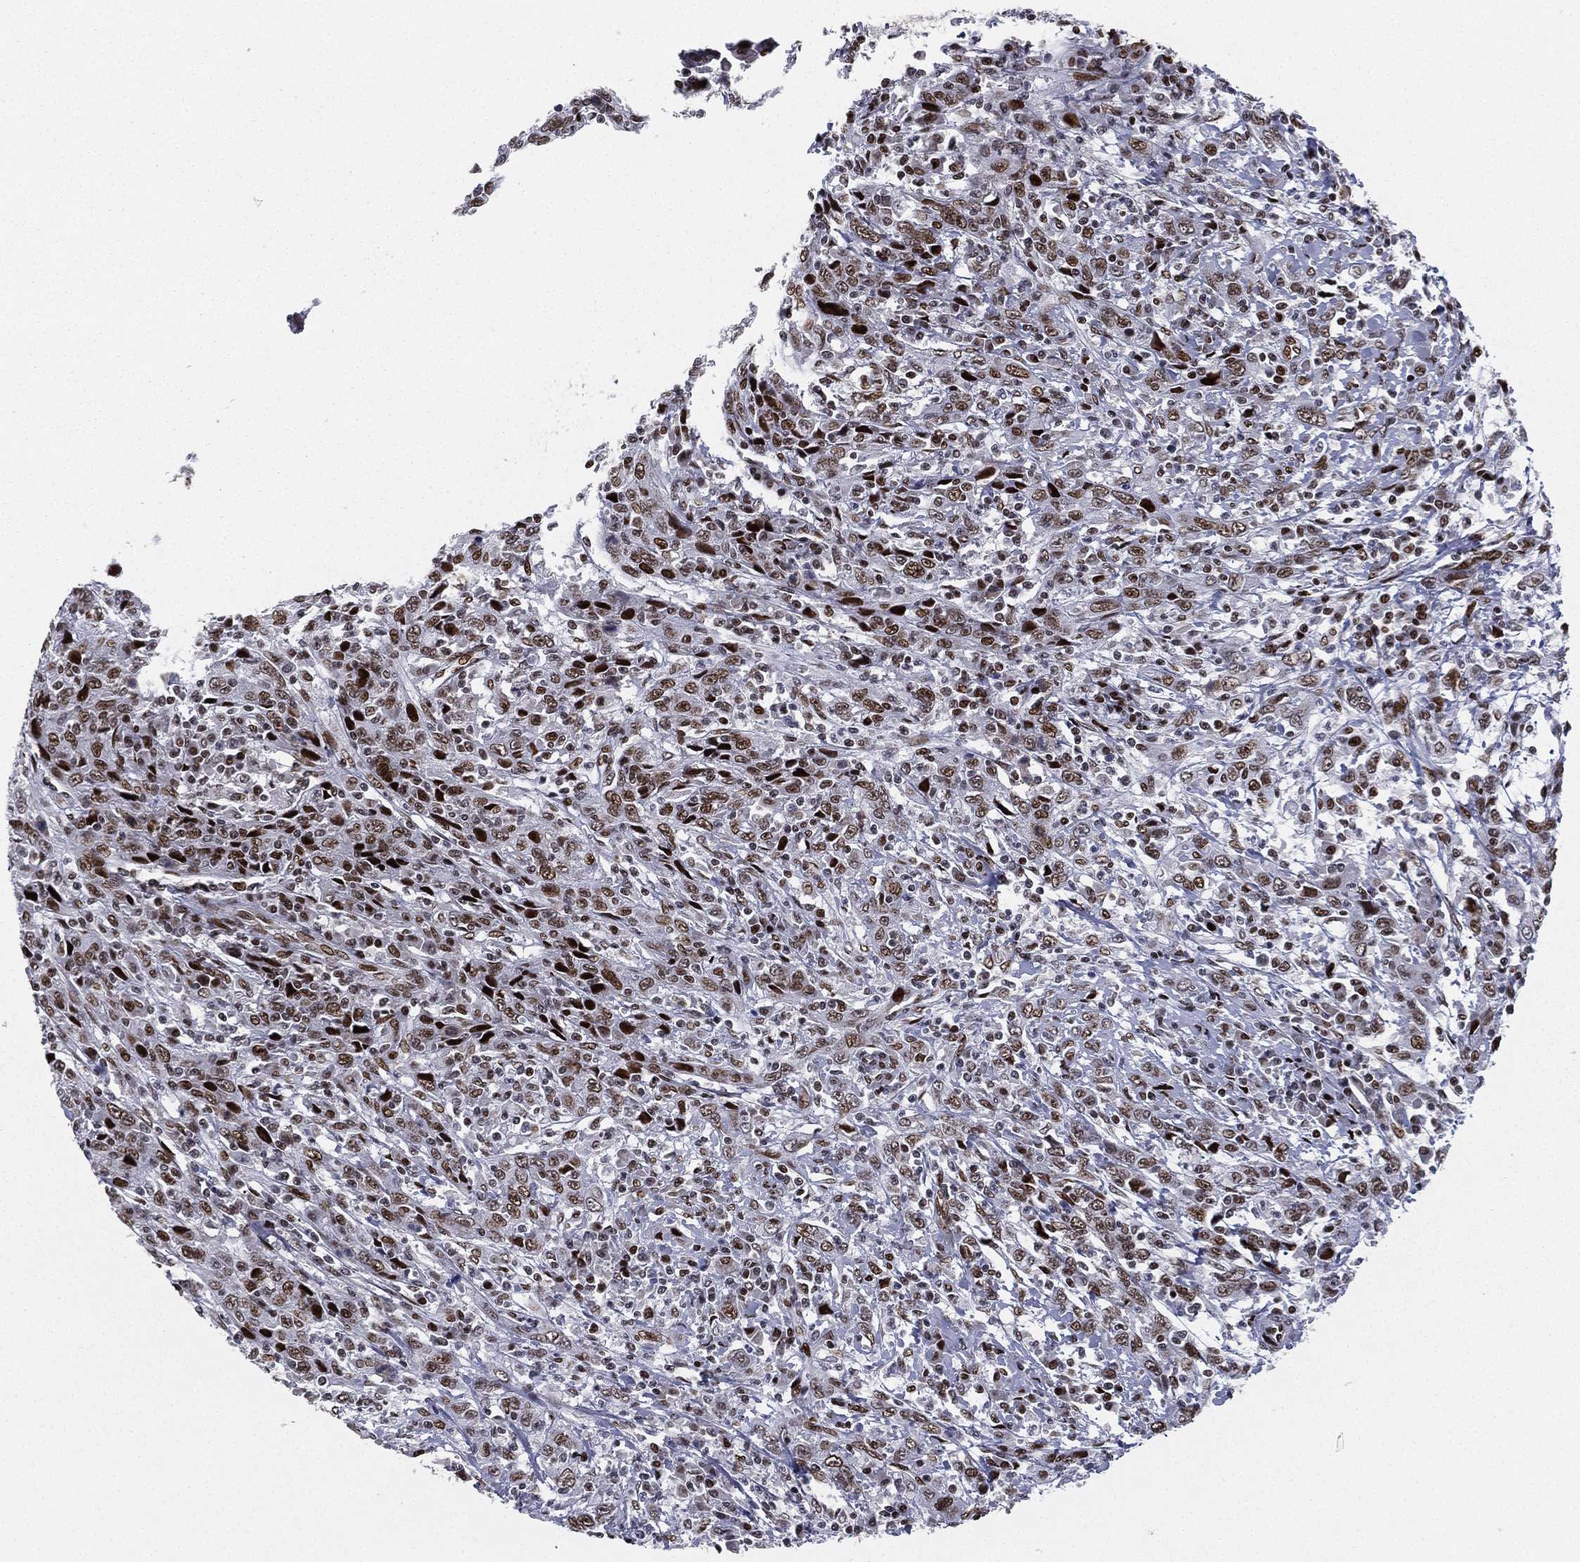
{"staining": {"intensity": "moderate", "quantity": ">75%", "location": "nuclear"}, "tissue": "cervical cancer", "cell_type": "Tumor cells", "image_type": "cancer", "snomed": [{"axis": "morphology", "description": "Squamous cell carcinoma, NOS"}, {"axis": "topography", "description": "Cervix"}], "caption": "Immunohistochemistry of cervical cancer reveals medium levels of moderate nuclear positivity in about >75% of tumor cells.", "gene": "RTF1", "patient": {"sex": "female", "age": 46}}